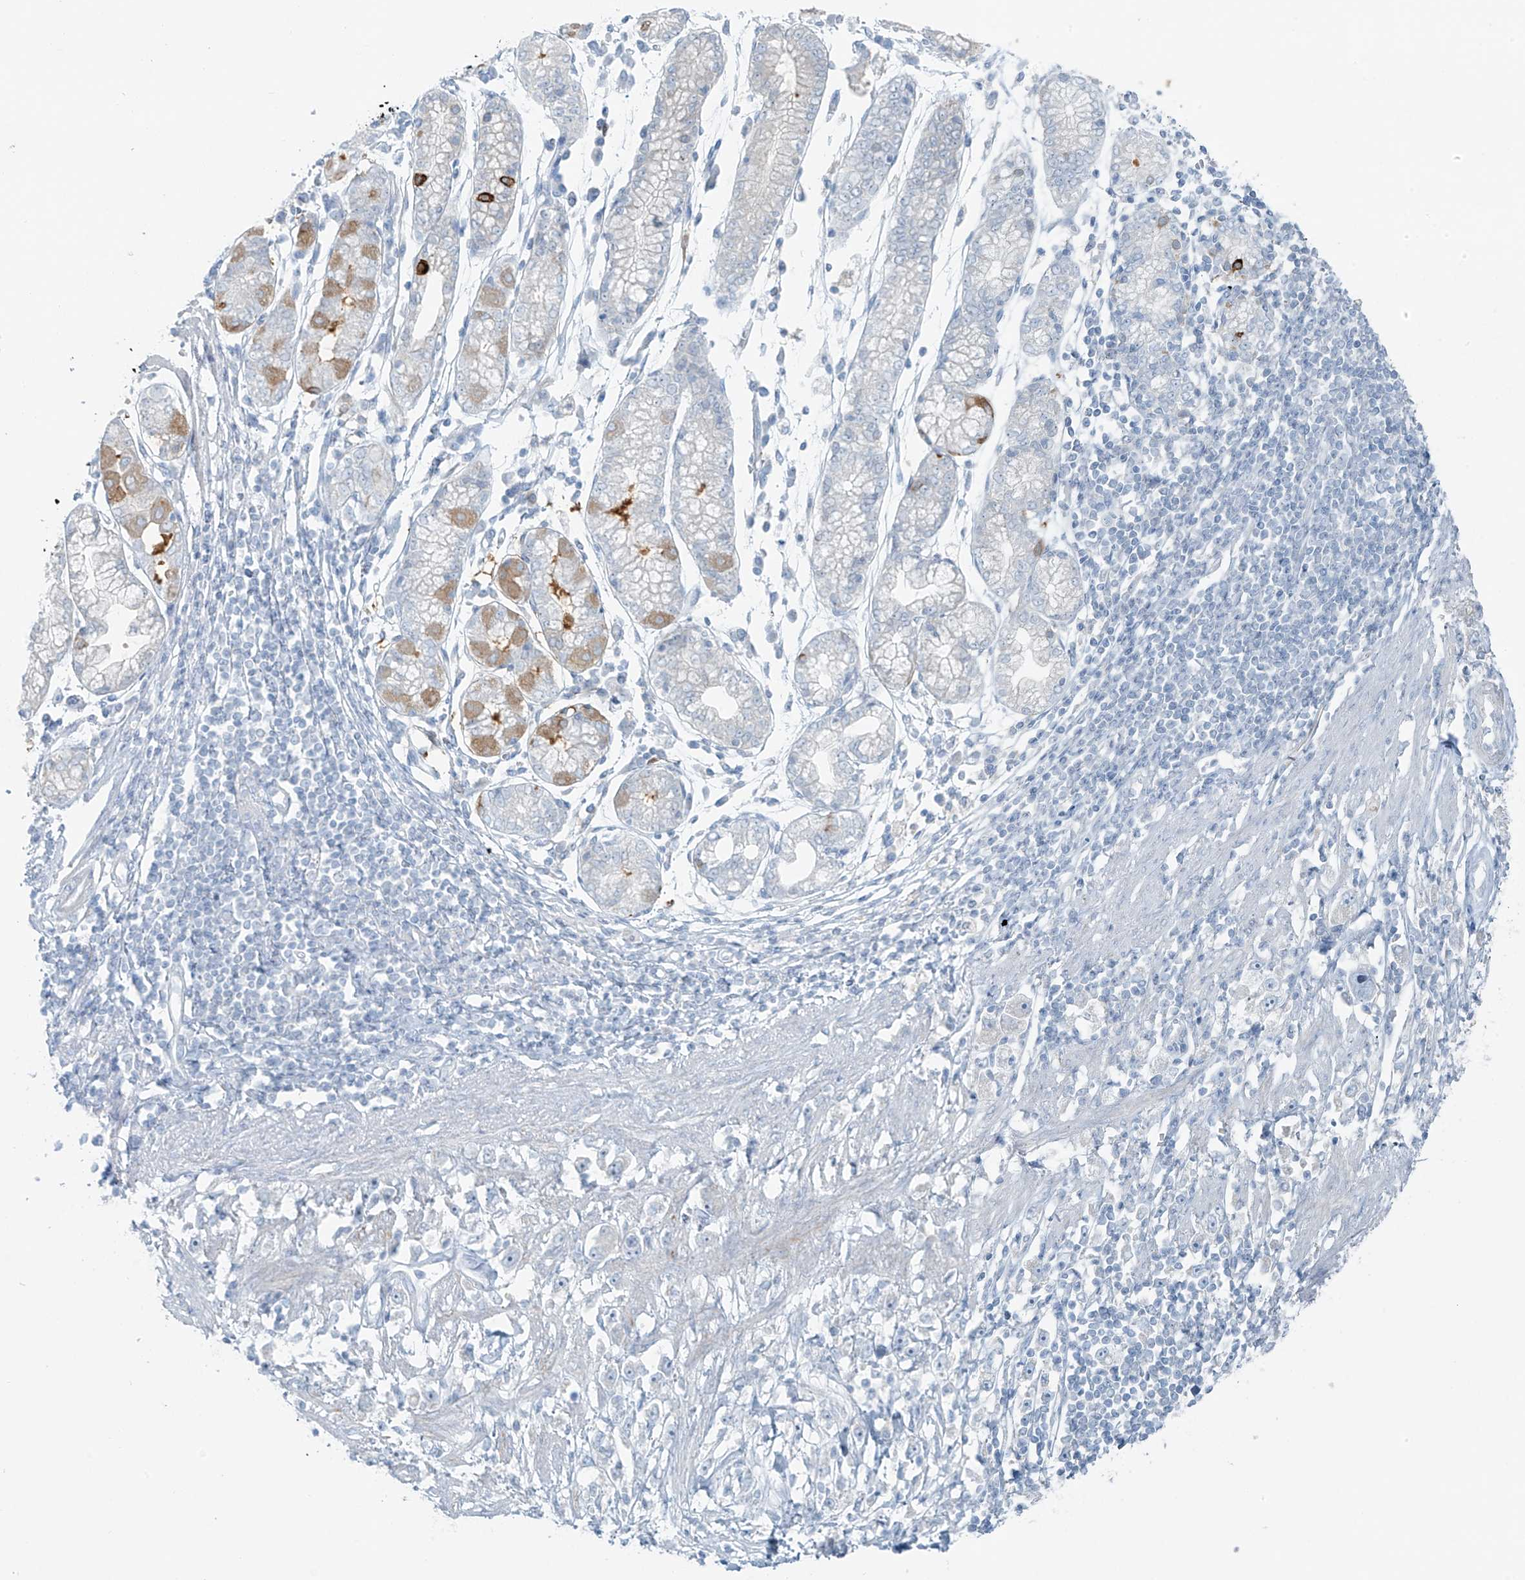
{"staining": {"intensity": "weak", "quantity": "25%-75%", "location": "cytoplasmic/membranous"}, "tissue": "stomach cancer", "cell_type": "Tumor cells", "image_type": "cancer", "snomed": [{"axis": "morphology", "description": "Adenocarcinoma, NOS"}, {"axis": "topography", "description": "Stomach"}], "caption": "Immunohistochemical staining of stomach cancer (adenocarcinoma) reveals low levels of weak cytoplasmic/membranous positivity in about 25%-75% of tumor cells.", "gene": "SLC25A43", "patient": {"sex": "female", "age": 59}}